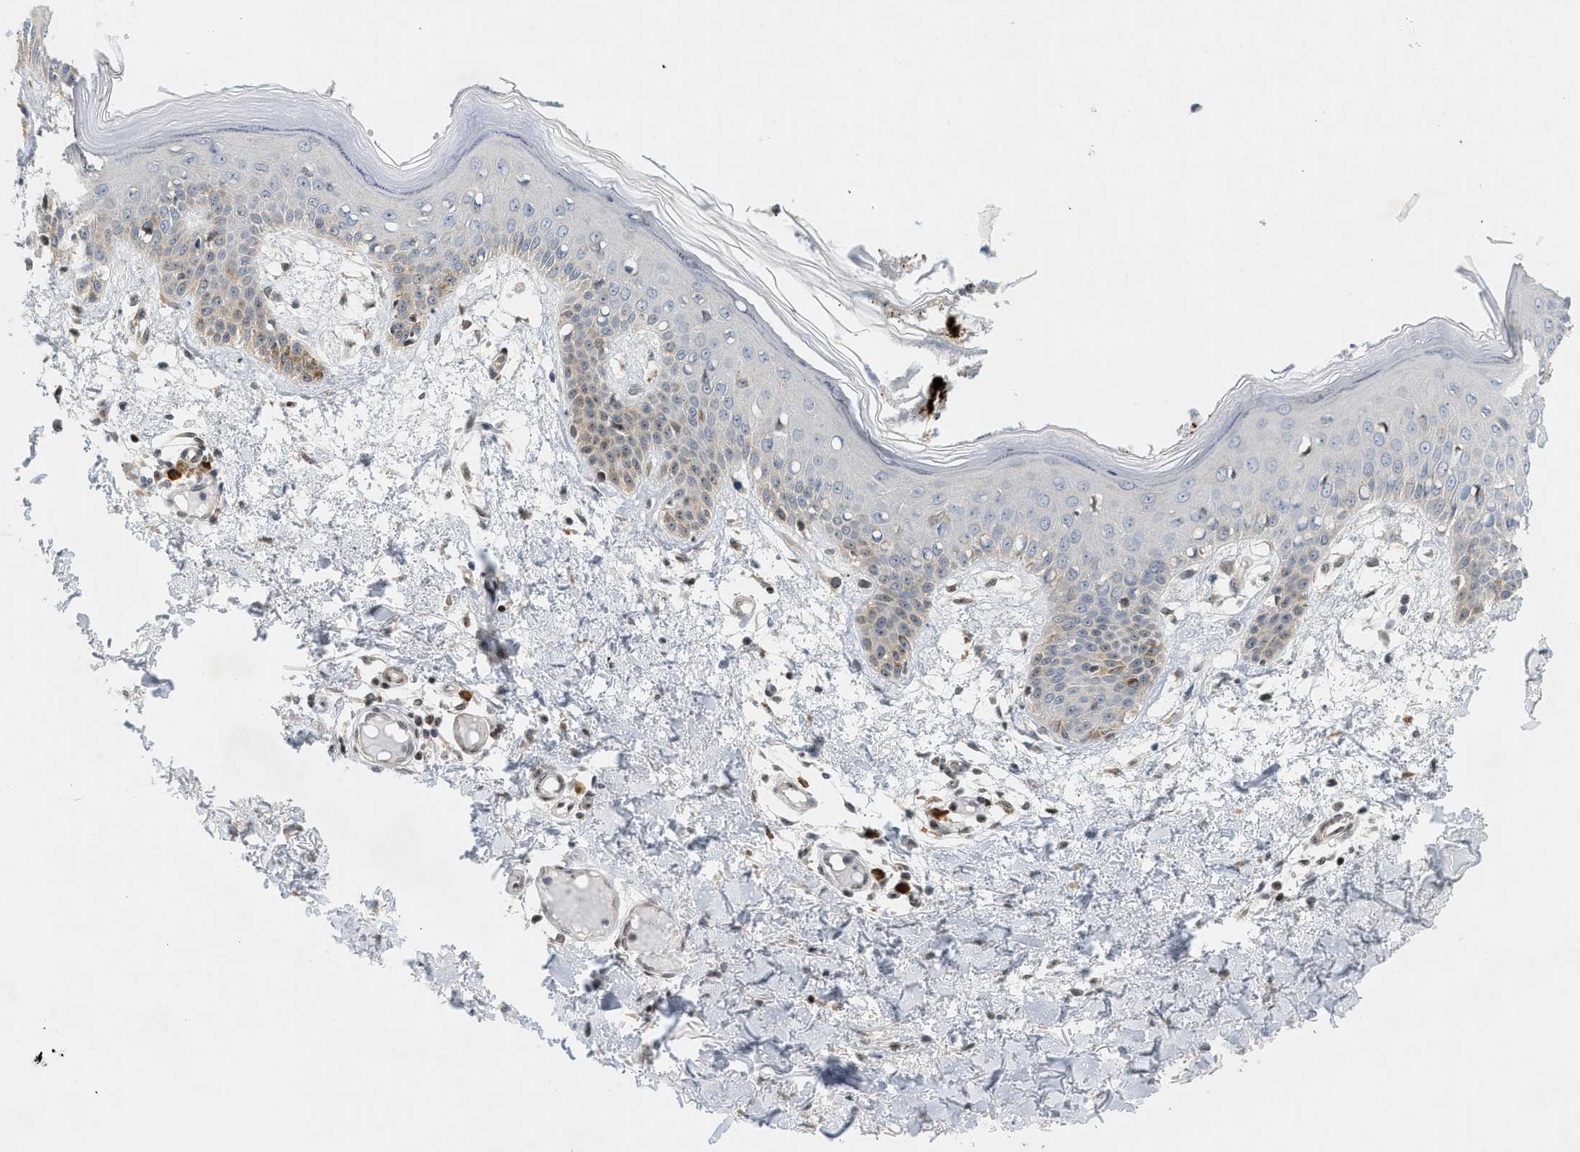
{"staining": {"intensity": "moderate", "quantity": ">75%", "location": "cytoplasmic/membranous,nuclear"}, "tissue": "skin", "cell_type": "Fibroblasts", "image_type": "normal", "snomed": [{"axis": "morphology", "description": "Normal tissue, NOS"}, {"axis": "topography", "description": "Skin"}], "caption": "Human skin stained with a brown dye demonstrates moderate cytoplasmic/membranous,nuclear positive expression in approximately >75% of fibroblasts.", "gene": "ZNF22", "patient": {"sex": "male", "age": 53}}